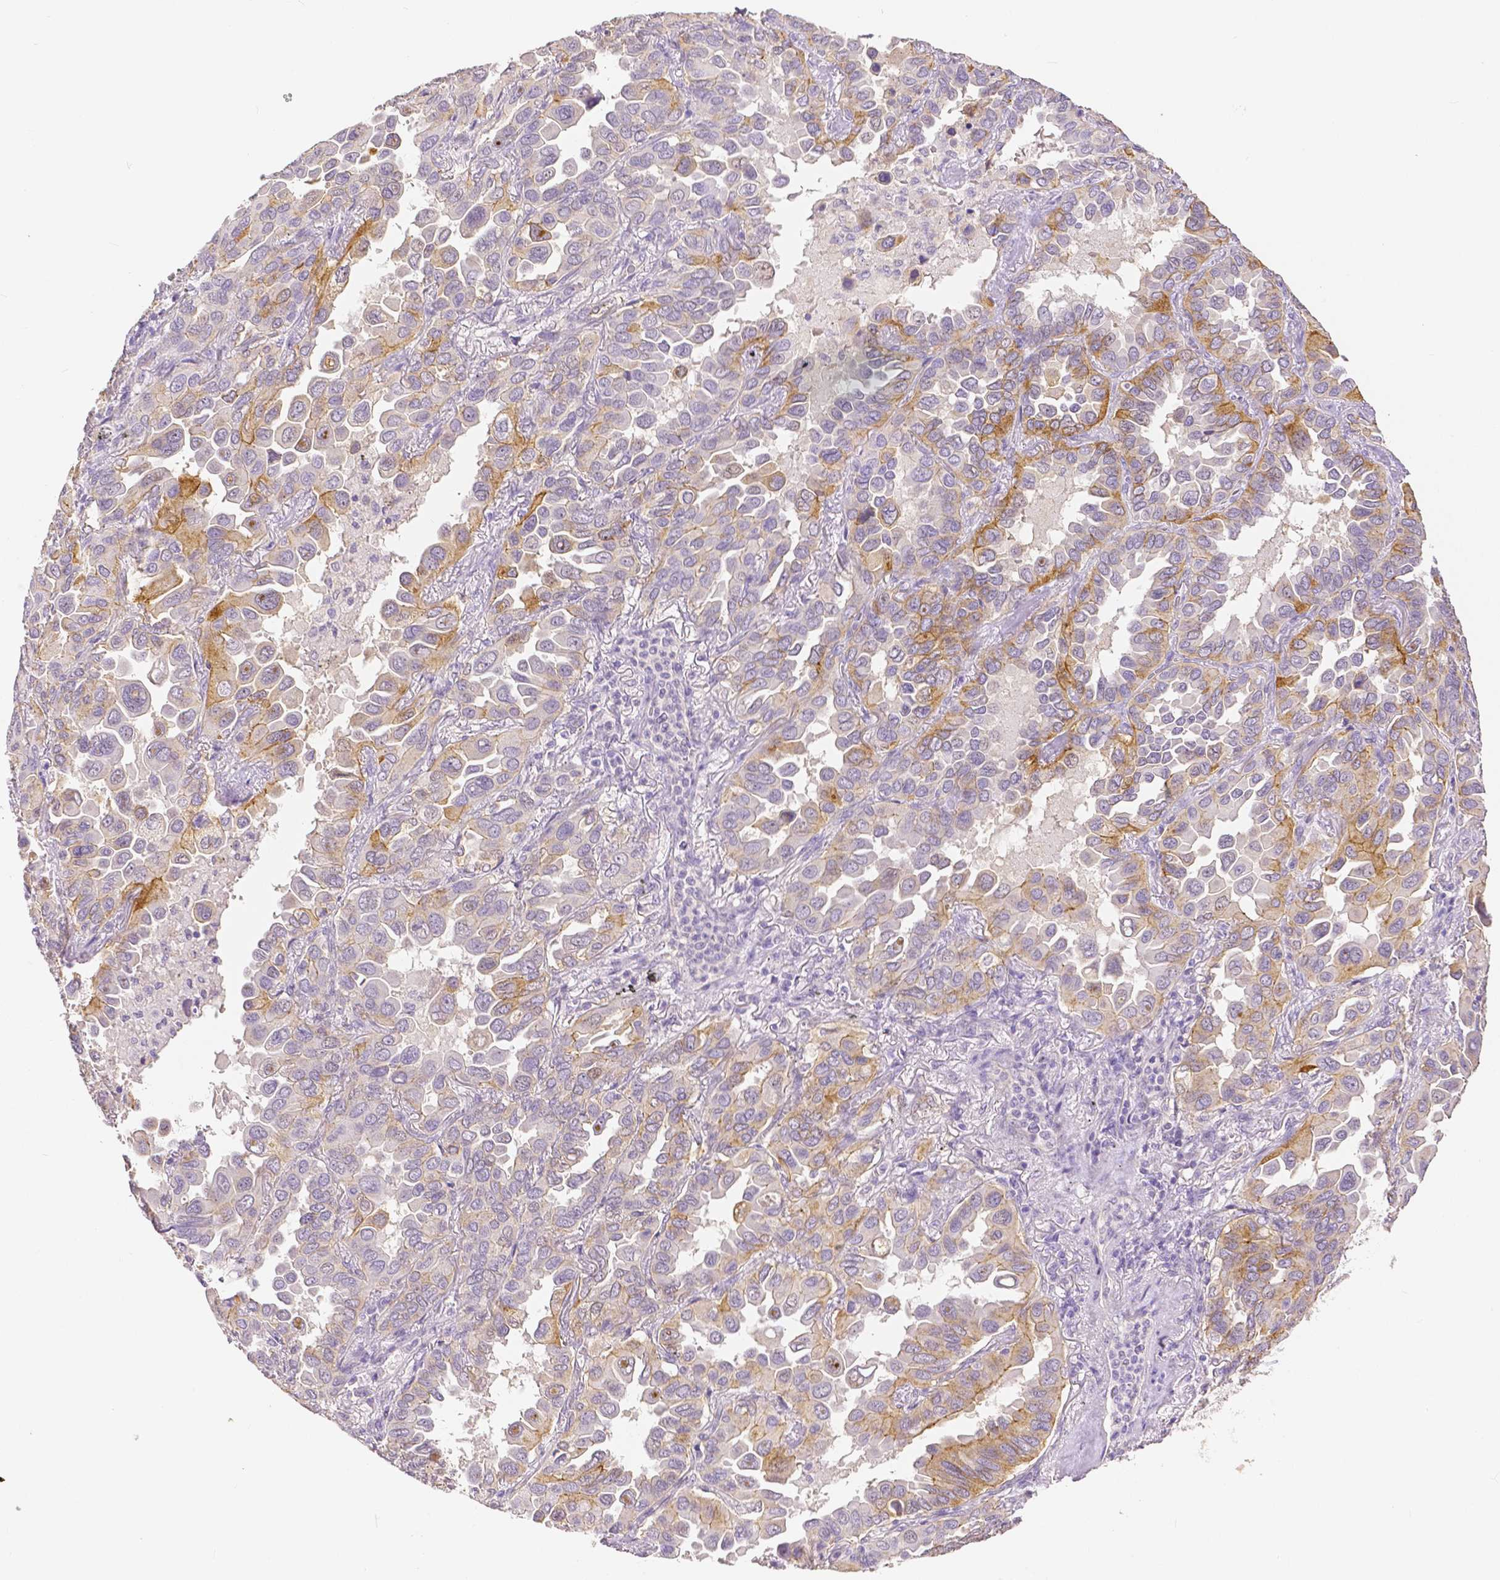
{"staining": {"intensity": "moderate", "quantity": "<25%", "location": "cytoplasmic/membranous"}, "tissue": "lung cancer", "cell_type": "Tumor cells", "image_type": "cancer", "snomed": [{"axis": "morphology", "description": "Adenocarcinoma, NOS"}, {"axis": "topography", "description": "Lung"}], "caption": "The immunohistochemical stain labels moderate cytoplasmic/membranous staining in tumor cells of adenocarcinoma (lung) tissue. The staining was performed using DAB to visualize the protein expression in brown, while the nuclei were stained in blue with hematoxylin (Magnification: 20x).", "gene": "OCLN", "patient": {"sex": "male", "age": 64}}